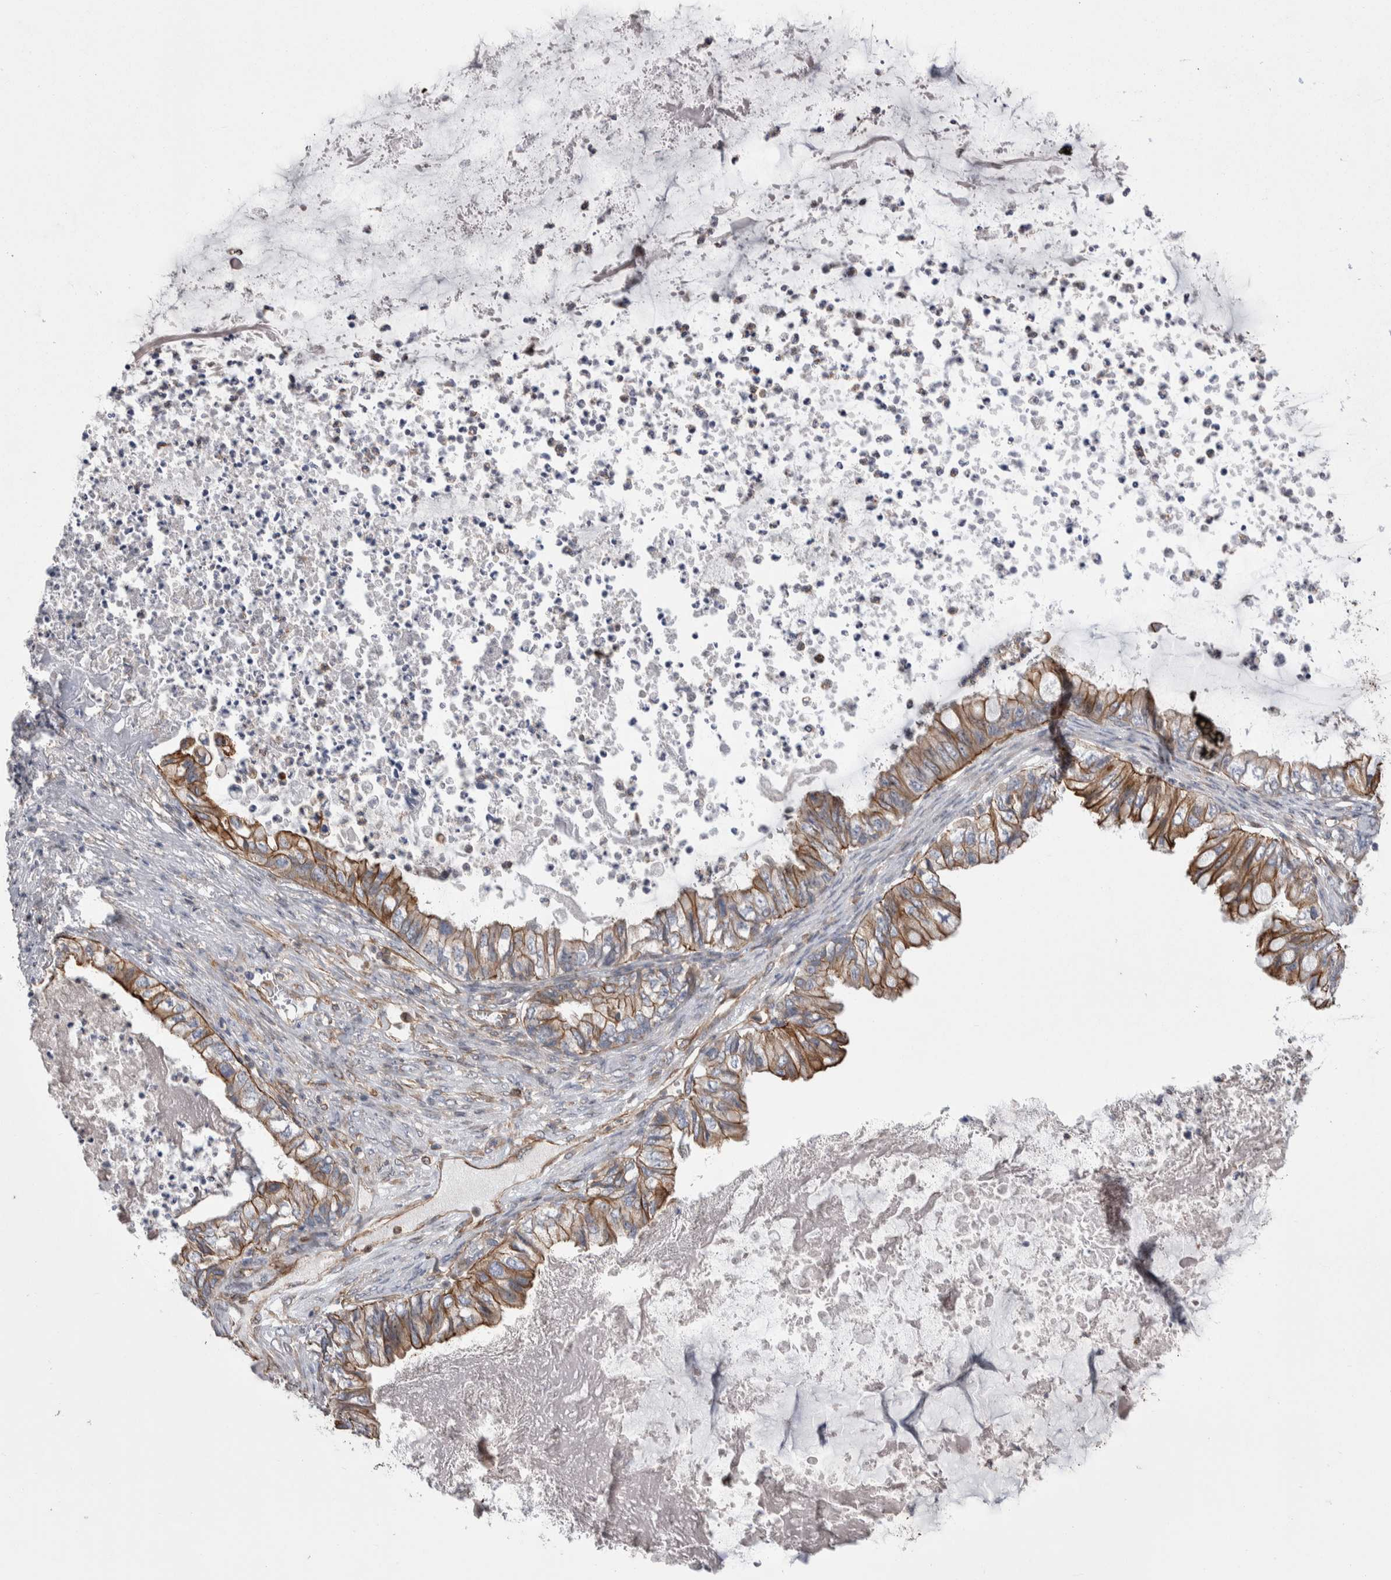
{"staining": {"intensity": "moderate", "quantity": ">75%", "location": "cytoplasmic/membranous"}, "tissue": "ovarian cancer", "cell_type": "Tumor cells", "image_type": "cancer", "snomed": [{"axis": "morphology", "description": "Cystadenocarcinoma, mucinous, NOS"}, {"axis": "topography", "description": "Ovary"}], "caption": "Mucinous cystadenocarcinoma (ovarian) stained with immunohistochemistry (IHC) reveals moderate cytoplasmic/membranous expression in about >75% of tumor cells. Immunohistochemistry stains the protein of interest in brown and the nuclei are stained blue.", "gene": "KIF12", "patient": {"sex": "female", "age": 80}}